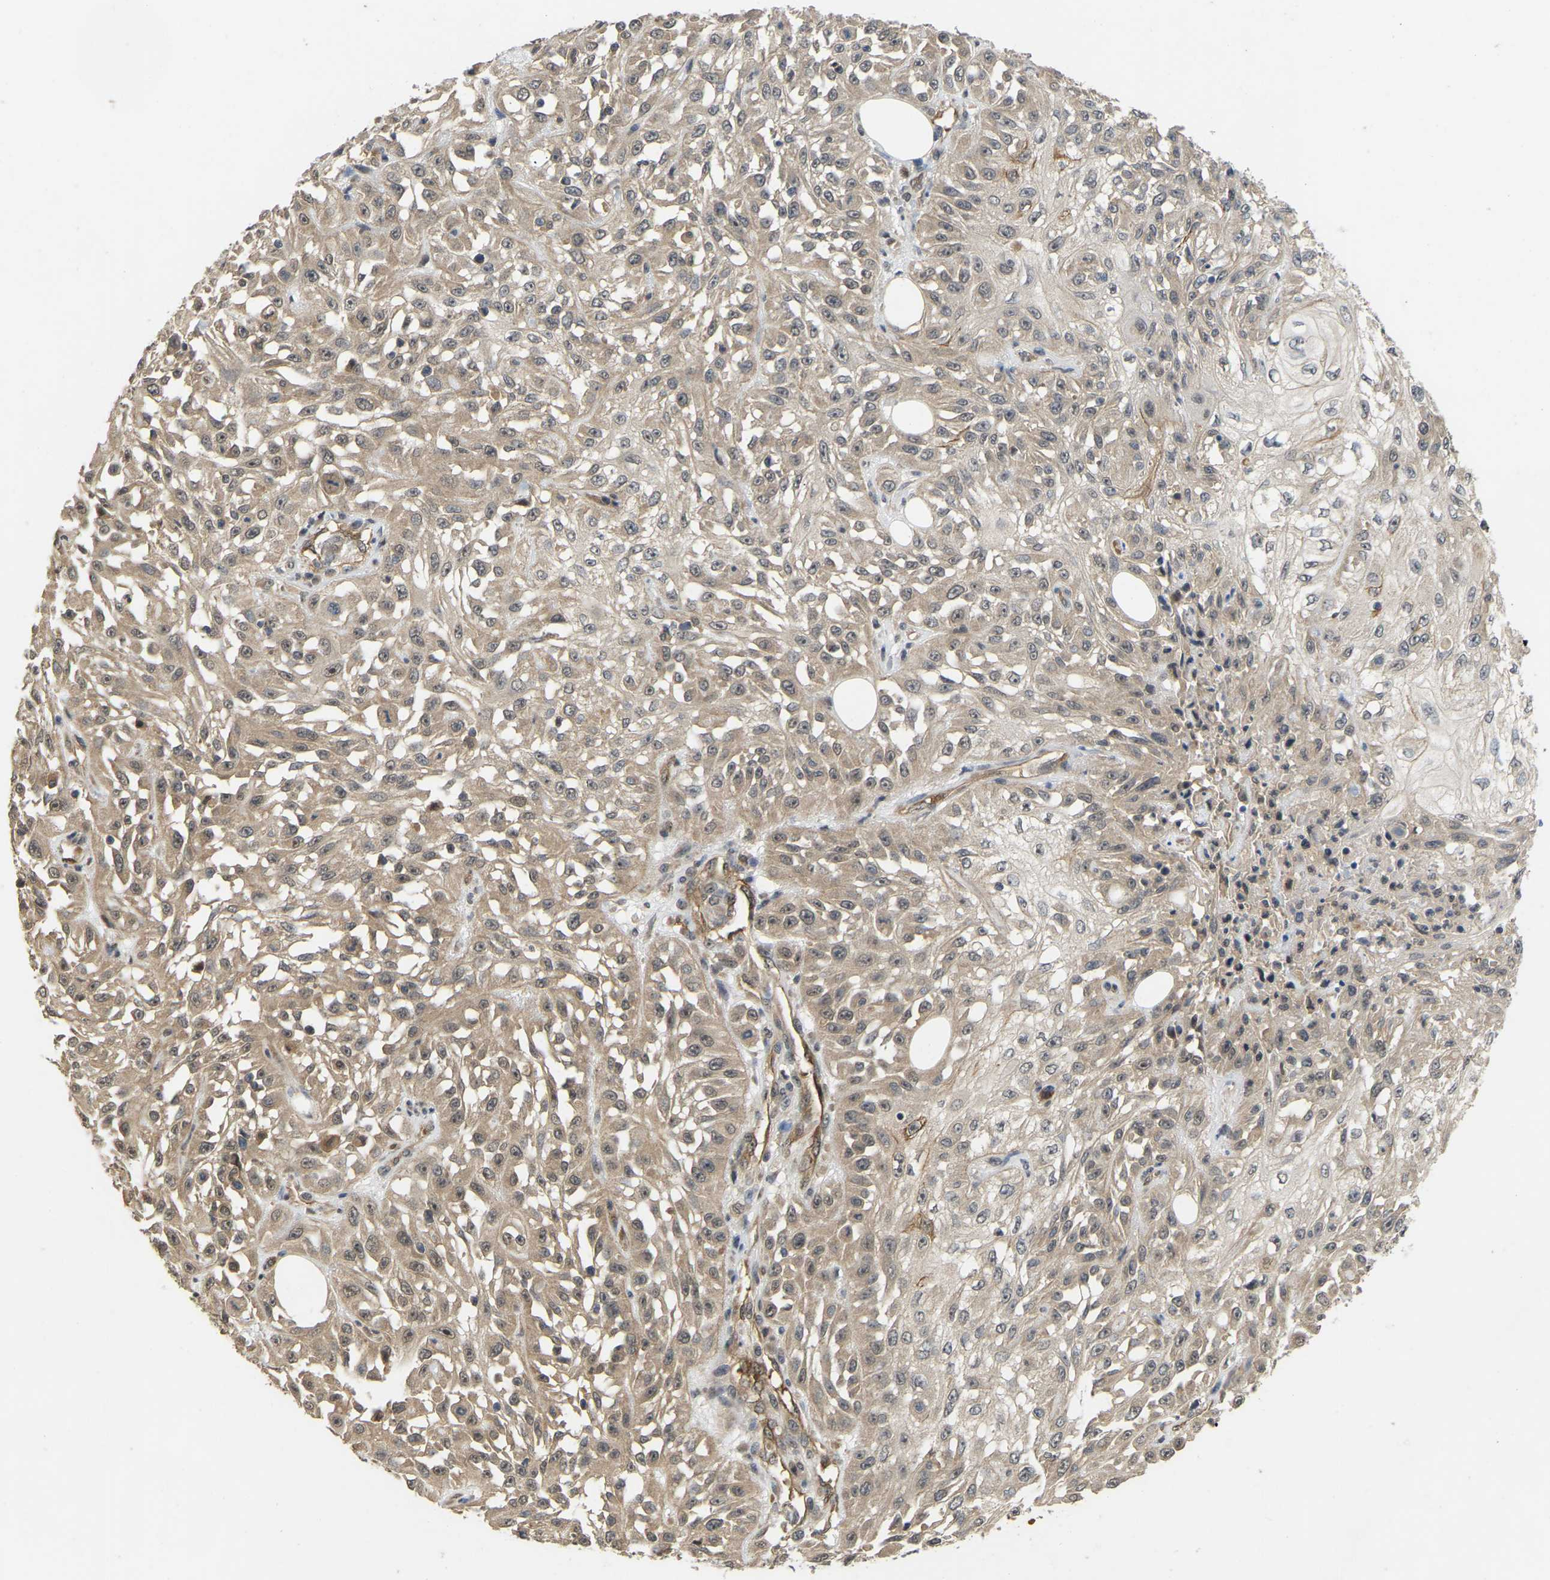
{"staining": {"intensity": "weak", "quantity": "25%-75%", "location": "cytoplasmic/membranous,nuclear"}, "tissue": "skin cancer", "cell_type": "Tumor cells", "image_type": "cancer", "snomed": [{"axis": "morphology", "description": "Squamous cell carcinoma, NOS"}, {"axis": "morphology", "description": "Squamous cell carcinoma, metastatic, NOS"}, {"axis": "topography", "description": "Skin"}, {"axis": "topography", "description": "Lymph node"}], "caption": "Immunohistochemical staining of skin cancer exhibits weak cytoplasmic/membranous and nuclear protein staining in approximately 25%-75% of tumor cells. (Stains: DAB in brown, nuclei in blue, Microscopy: brightfield microscopy at high magnification).", "gene": "LIMK2", "patient": {"sex": "male", "age": 75}}